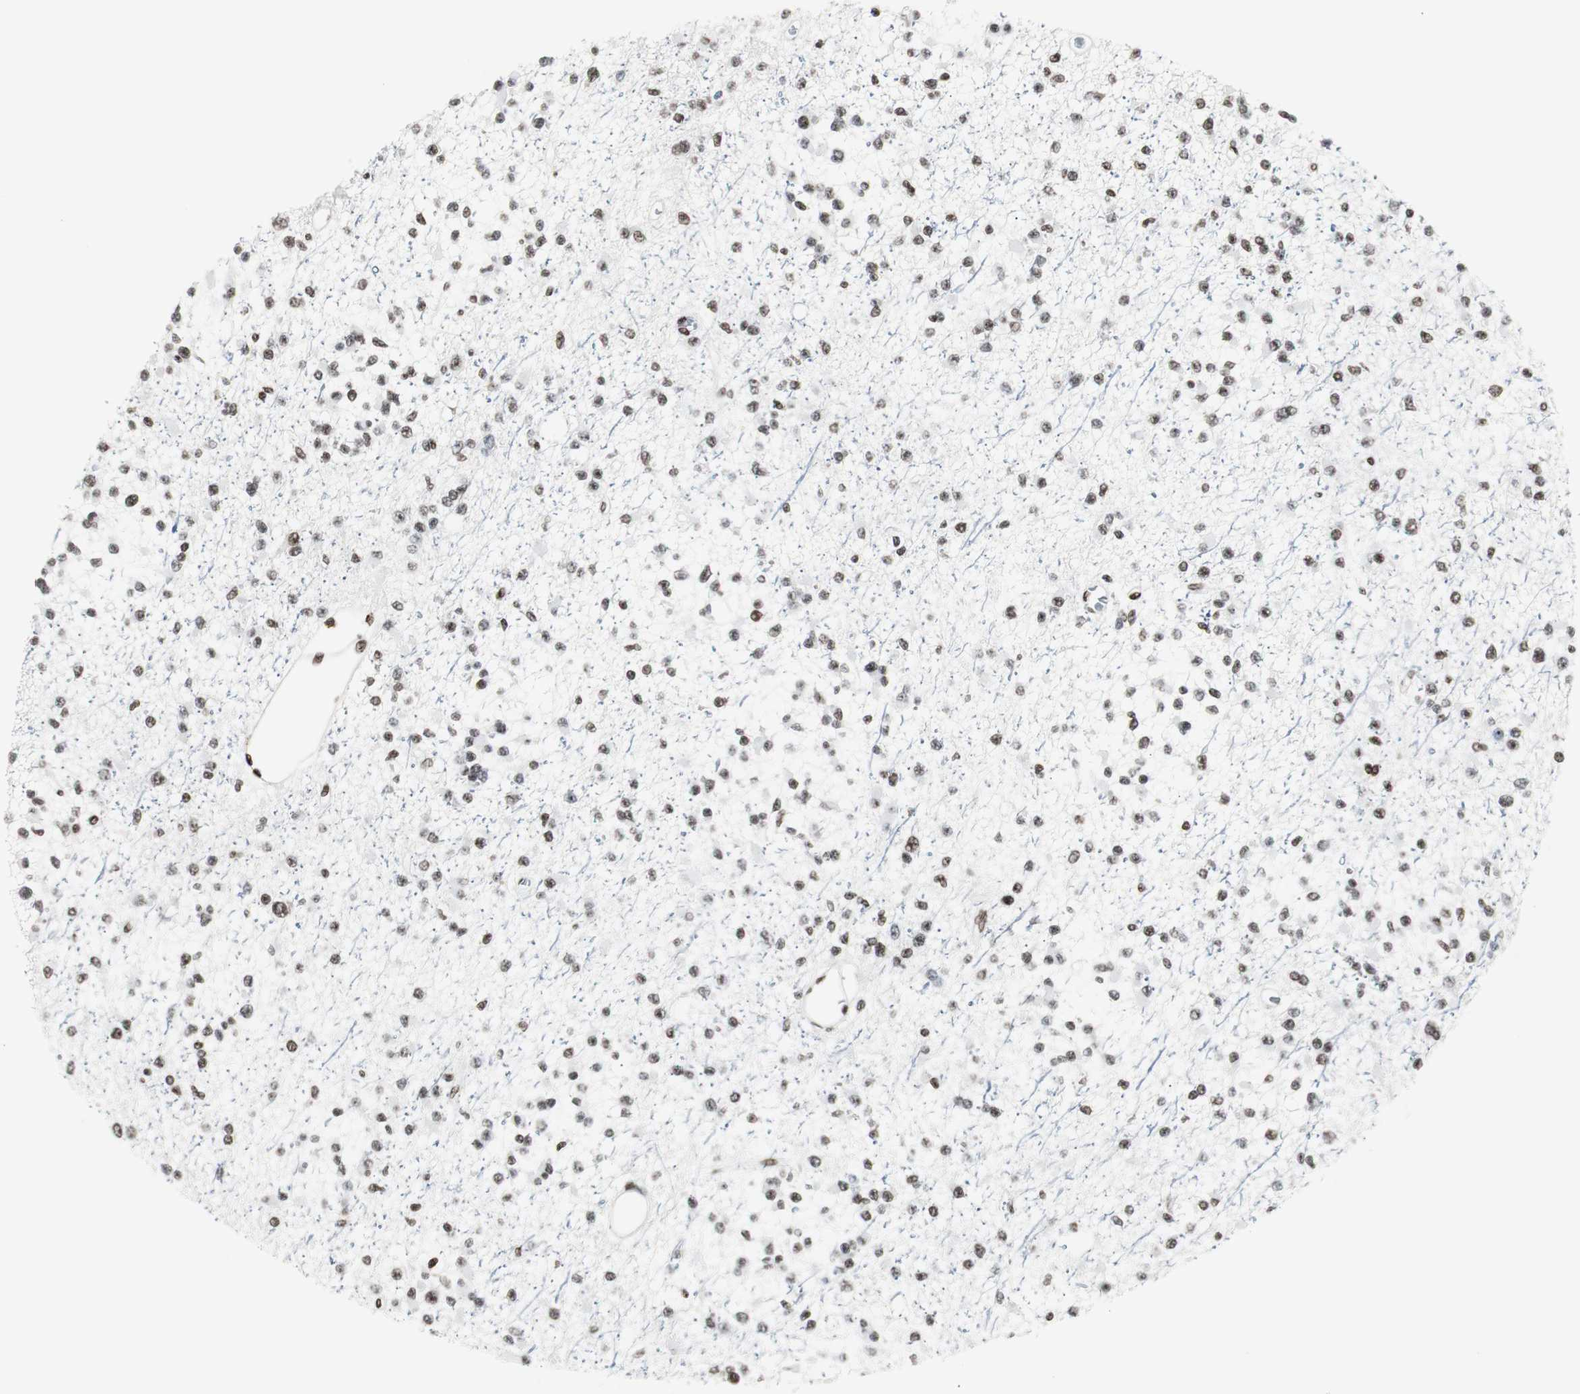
{"staining": {"intensity": "moderate", "quantity": ">75%", "location": "nuclear"}, "tissue": "glioma", "cell_type": "Tumor cells", "image_type": "cancer", "snomed": [{"axis": "morphology", "description": "Glioma, malignant, Low grade"}, {"axis": "topography", "description": "Brain"}], "caption": "High-power microscopy captured an immunohistochemistry (IHC) image of glioma, revealing moderate nuclear staining in approximately >75% of tumor cells. (DAB (3,3'-diaminobenzidine) IHC, brown staining for protein, blue staining for nuclei).", "gene": "XRCC1", "patient": {"sex": "female", "age": 22}}